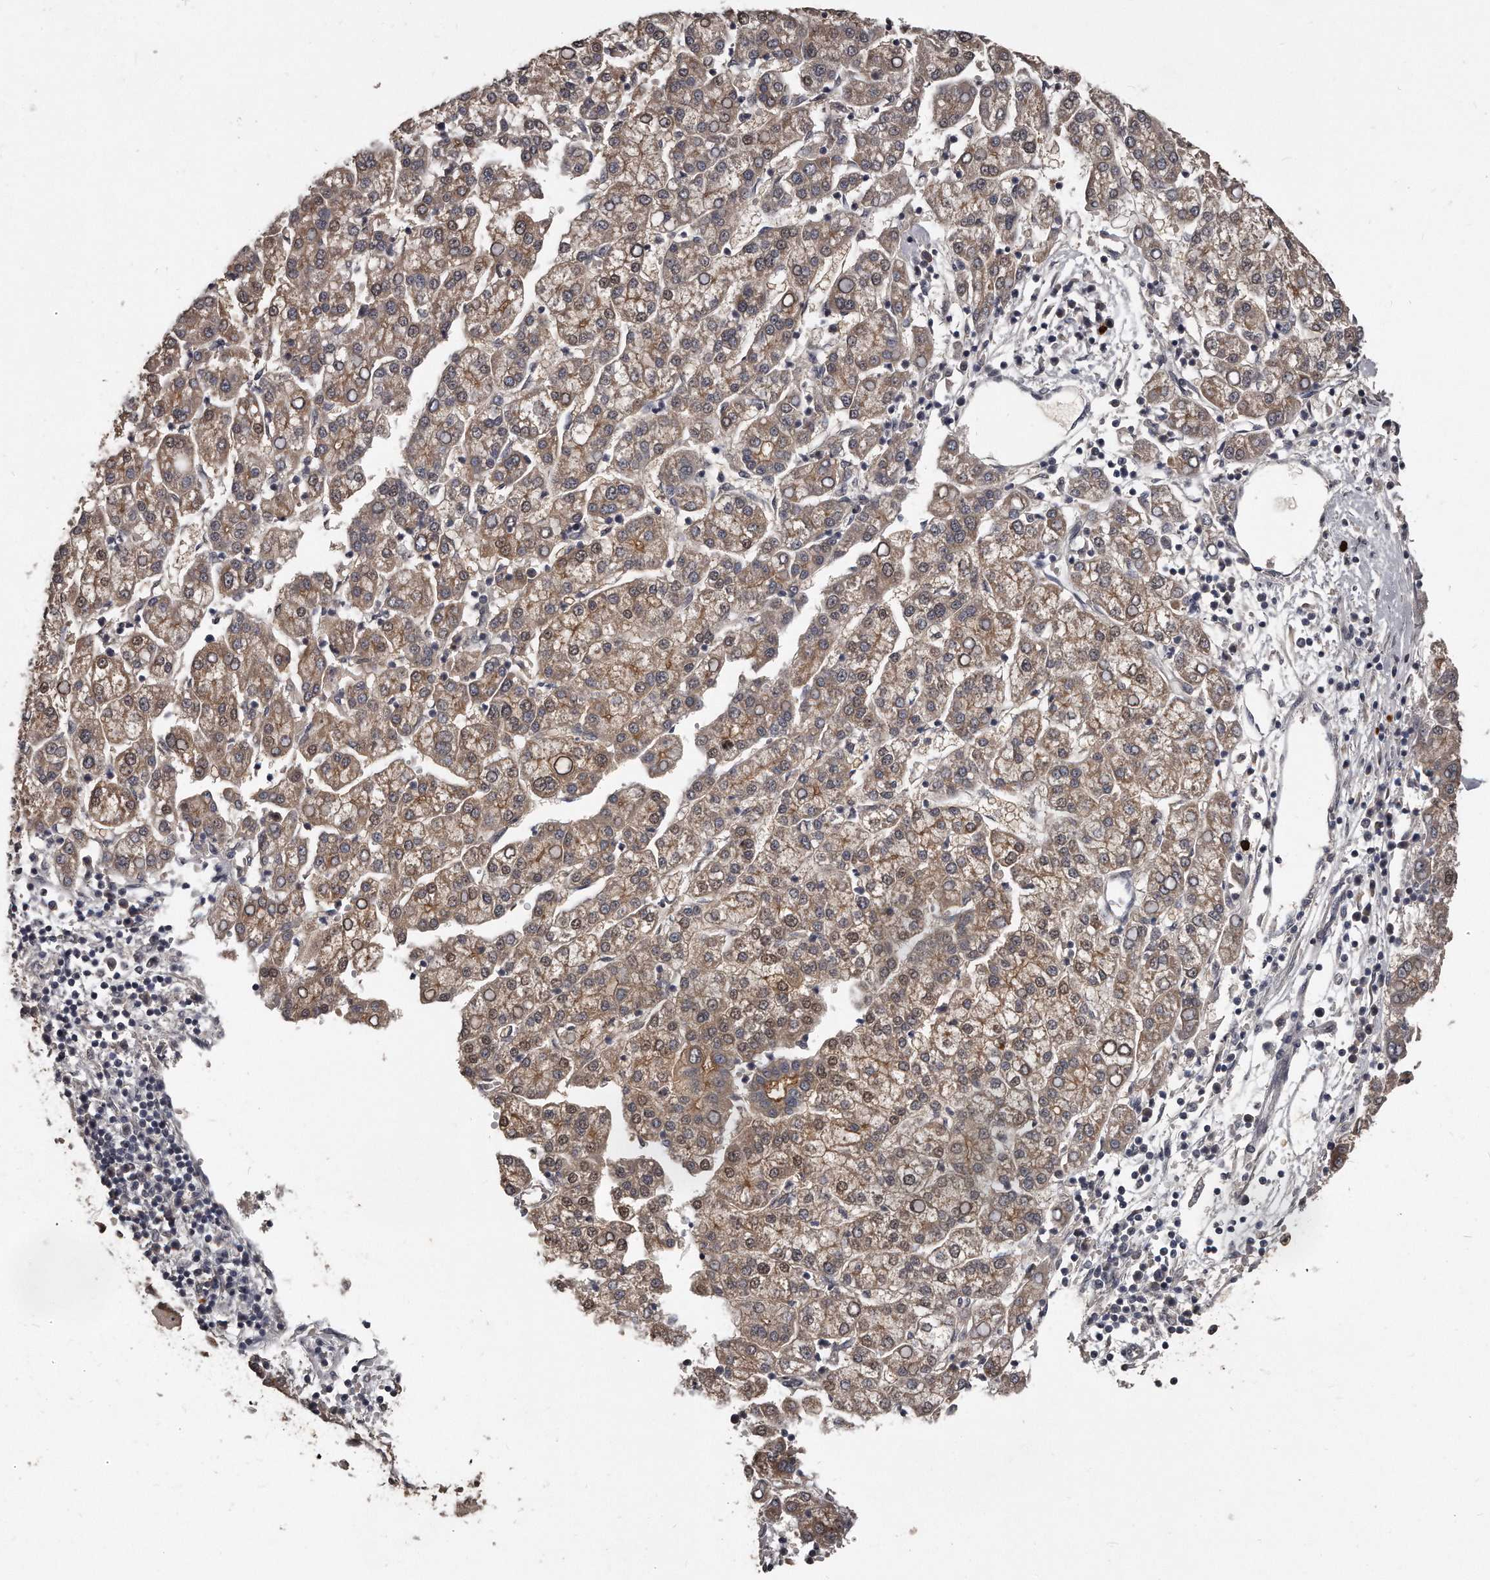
{"staining": {"intensity": "weak", "quantity": ">75%", "location": "cytoplasmic/membranous,nuclear"}, "tissue": "liver cancer", "cell_type": "Tumor cells", "image_type": "cancer", "snomed": [{"axis": "morphology", "description": "Carcinoma, Hepatocellular, NOS"}, {"axis": "topography", "description": "Liver"}], "caption": "Liver hepatocellular carcinoma was stained to show a protein in brown. There is low levels of weak cytoplasmic/membranous and nuclear positivity in about >75% of tumor cells.", "gene": "GRB10", "patient": {"sex": "female", "age": 58}}